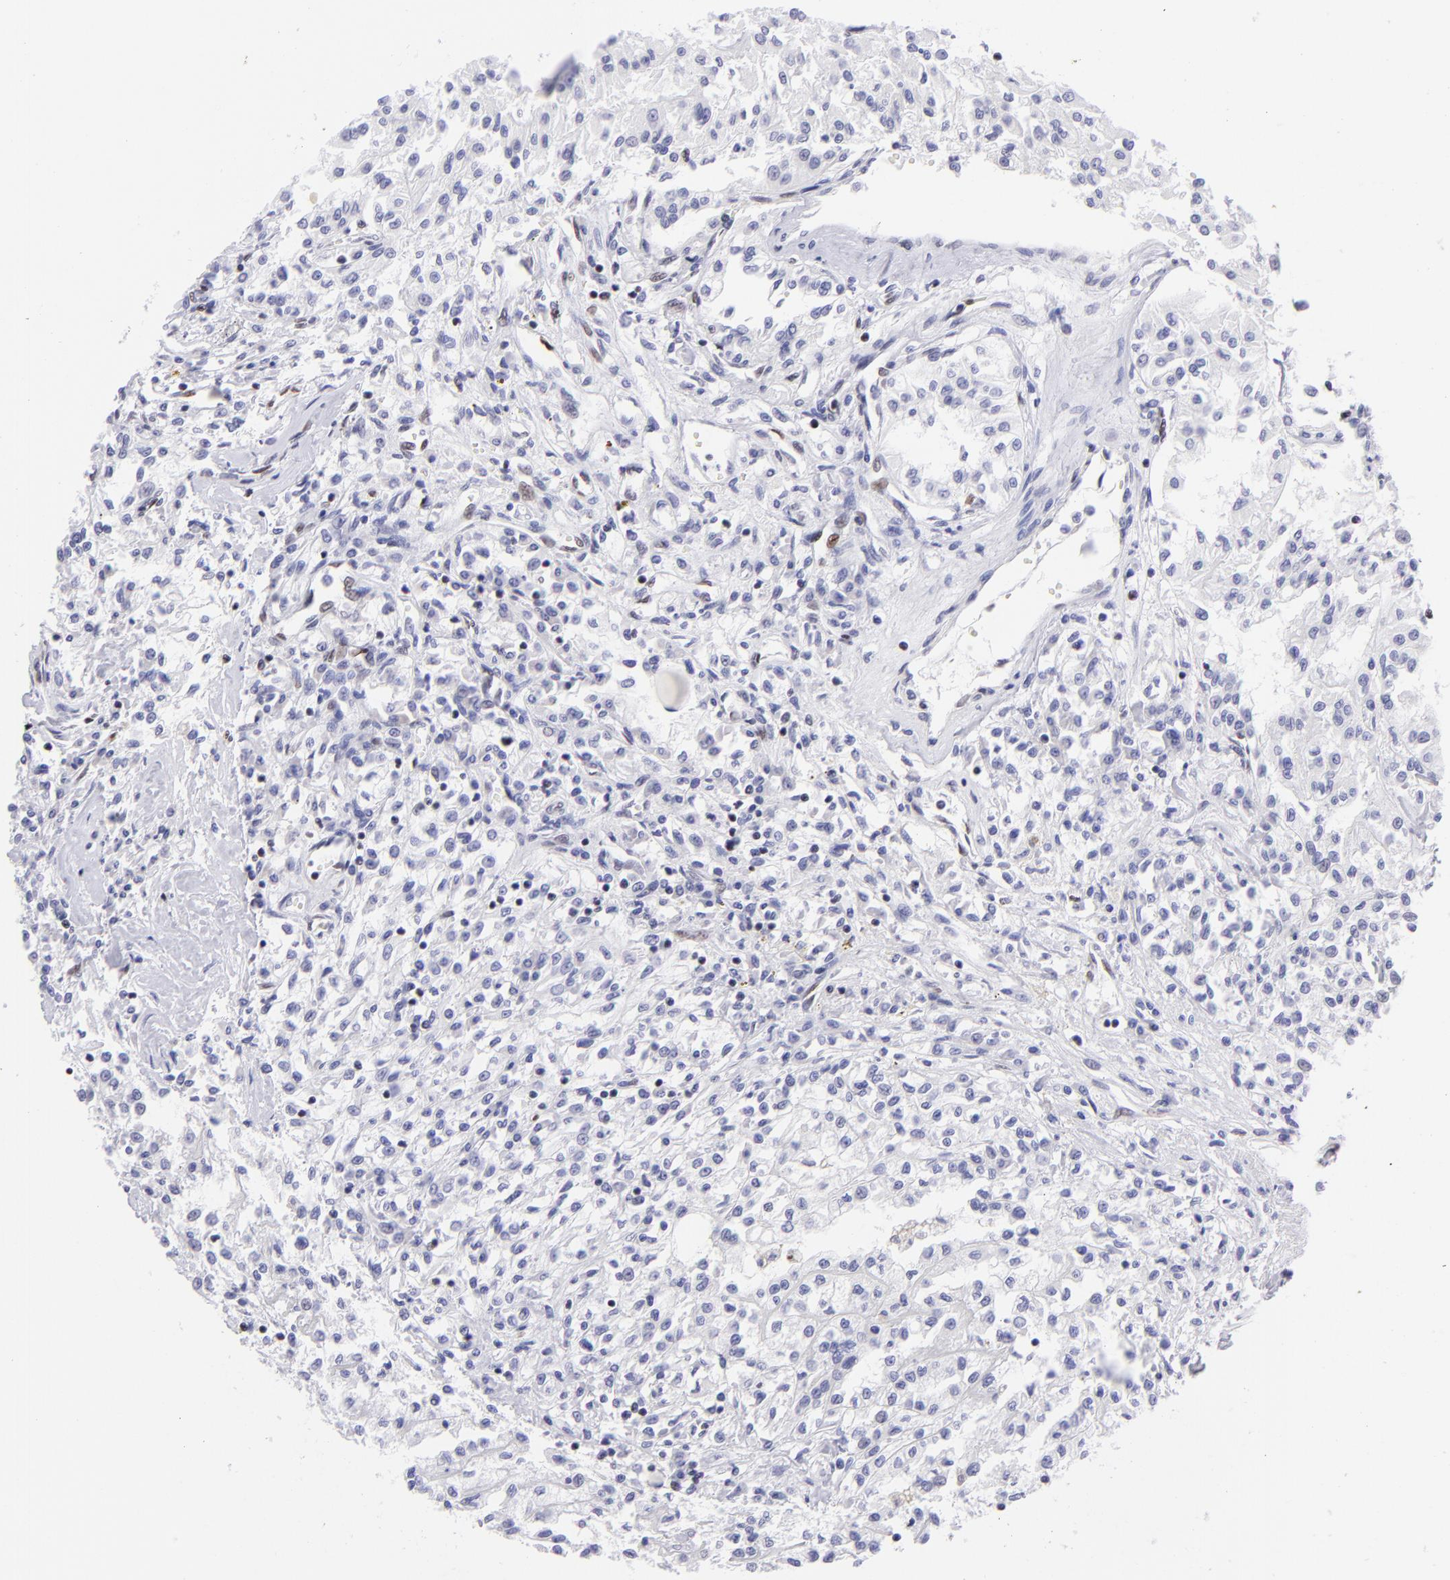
{"staining": {"intensity": "negative", "quantity": "none", "location": "none"}, "tissue": "renal cancer", "cell_type": "Tumor cells", "image_type": "cancer", "snomed": [{"axis": "morphology", "description": "Adenocarcinoma, NOS"}, {"axis": "topography", "description": "Kidney"}], "caption": "The photomicrograph reveals no staining of tumor cells in adenocarcinoma (renal).", "gene": "ETS1", "patient": {"sex": "male", "age": 78}}